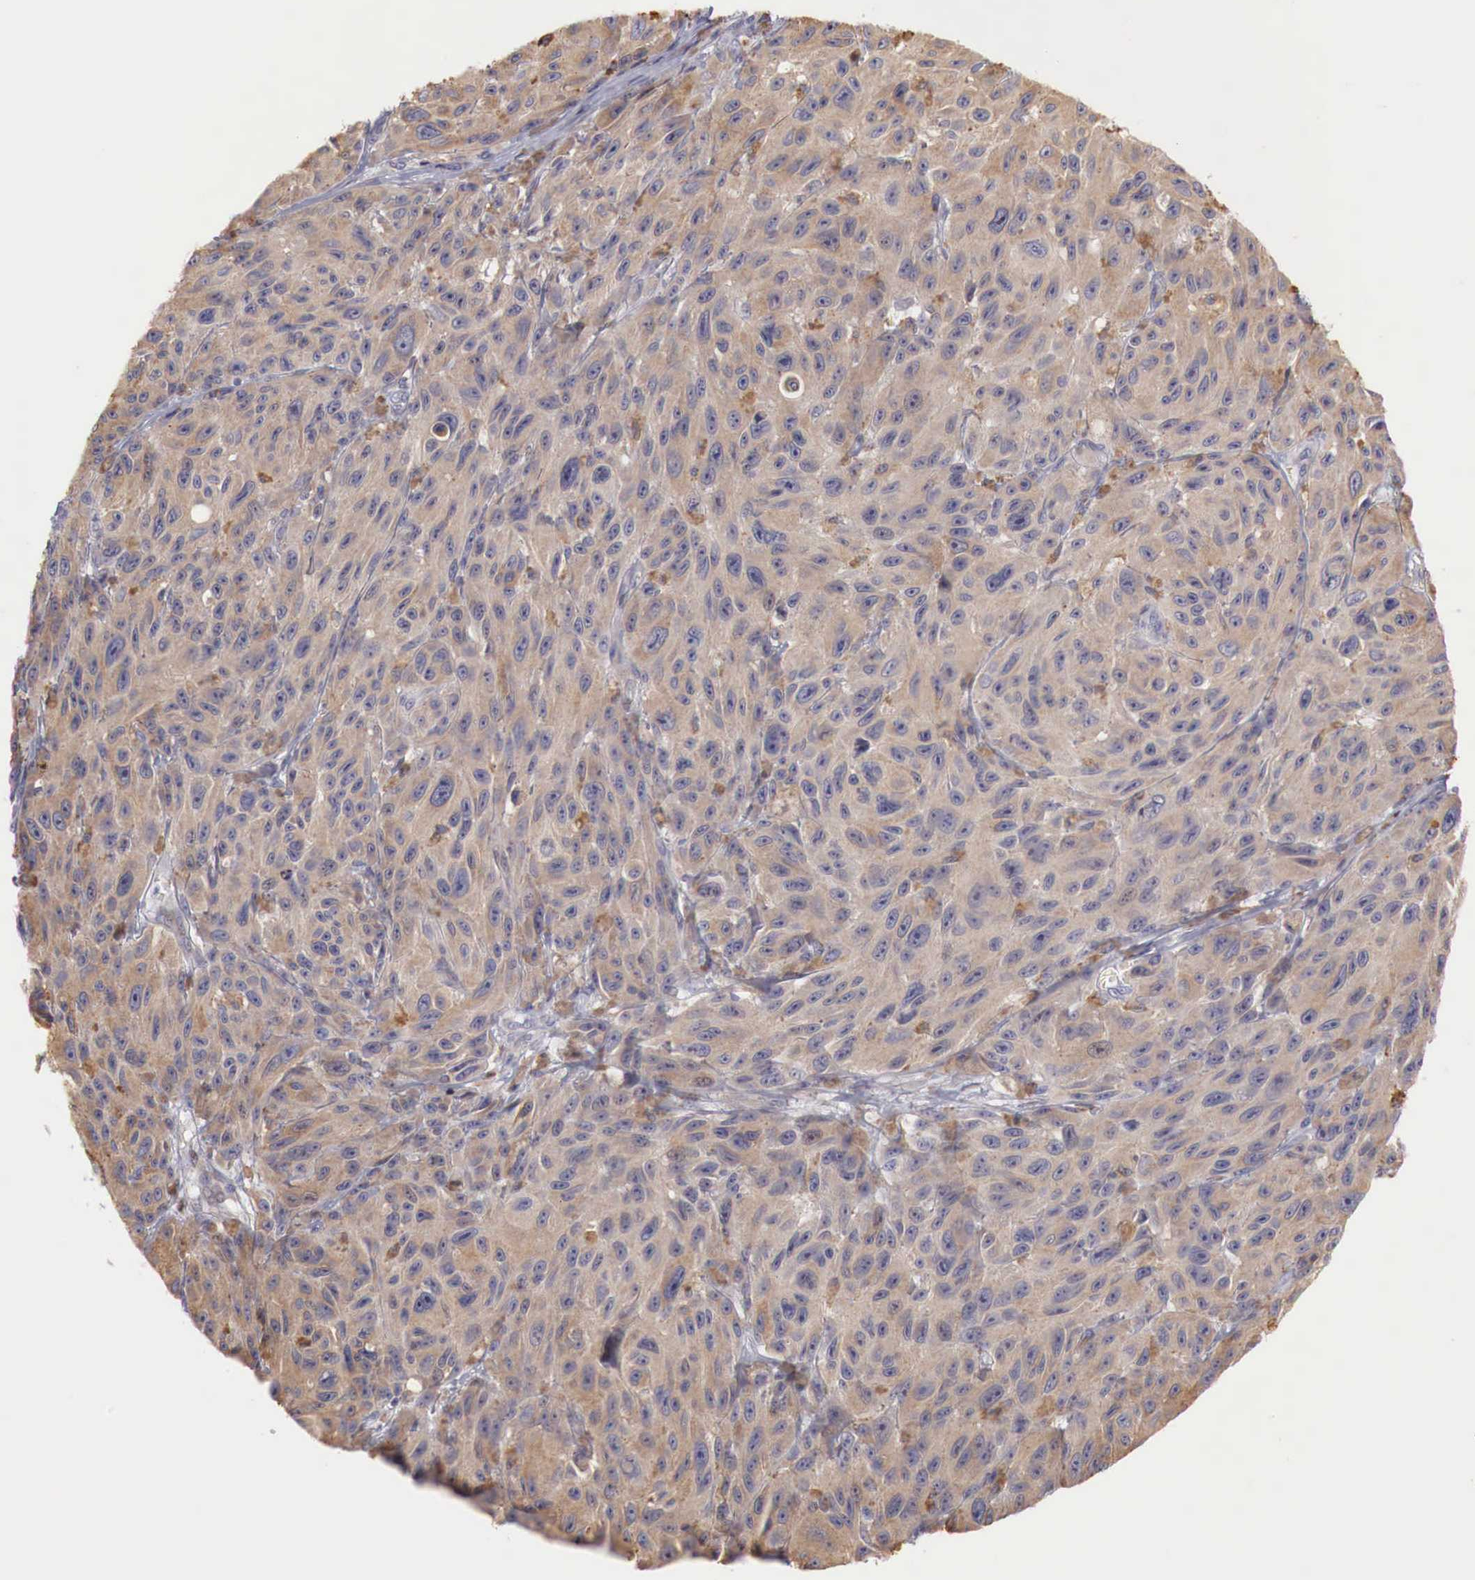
{"staining": {"intensity": "moderate", "quantity": ">75%", "location": "cytoplasmic/membranous"}, "tissue": "melanoma", "cell_type": "Tumor cells", "image_type": "cancer", "snomed": [{"axis": "morphology", "description": "Malignant melanoma, NOS"}, {"axis": "topography", "description": "Skin"}], "caption": "This image reveals IHC staining of malignant melanoma, with medium moderate cytoplasmic/membranous staining in about >75% of tumor cells.", "gene": "CLCN5", "patient": {"sex": "male", "age": 70}}